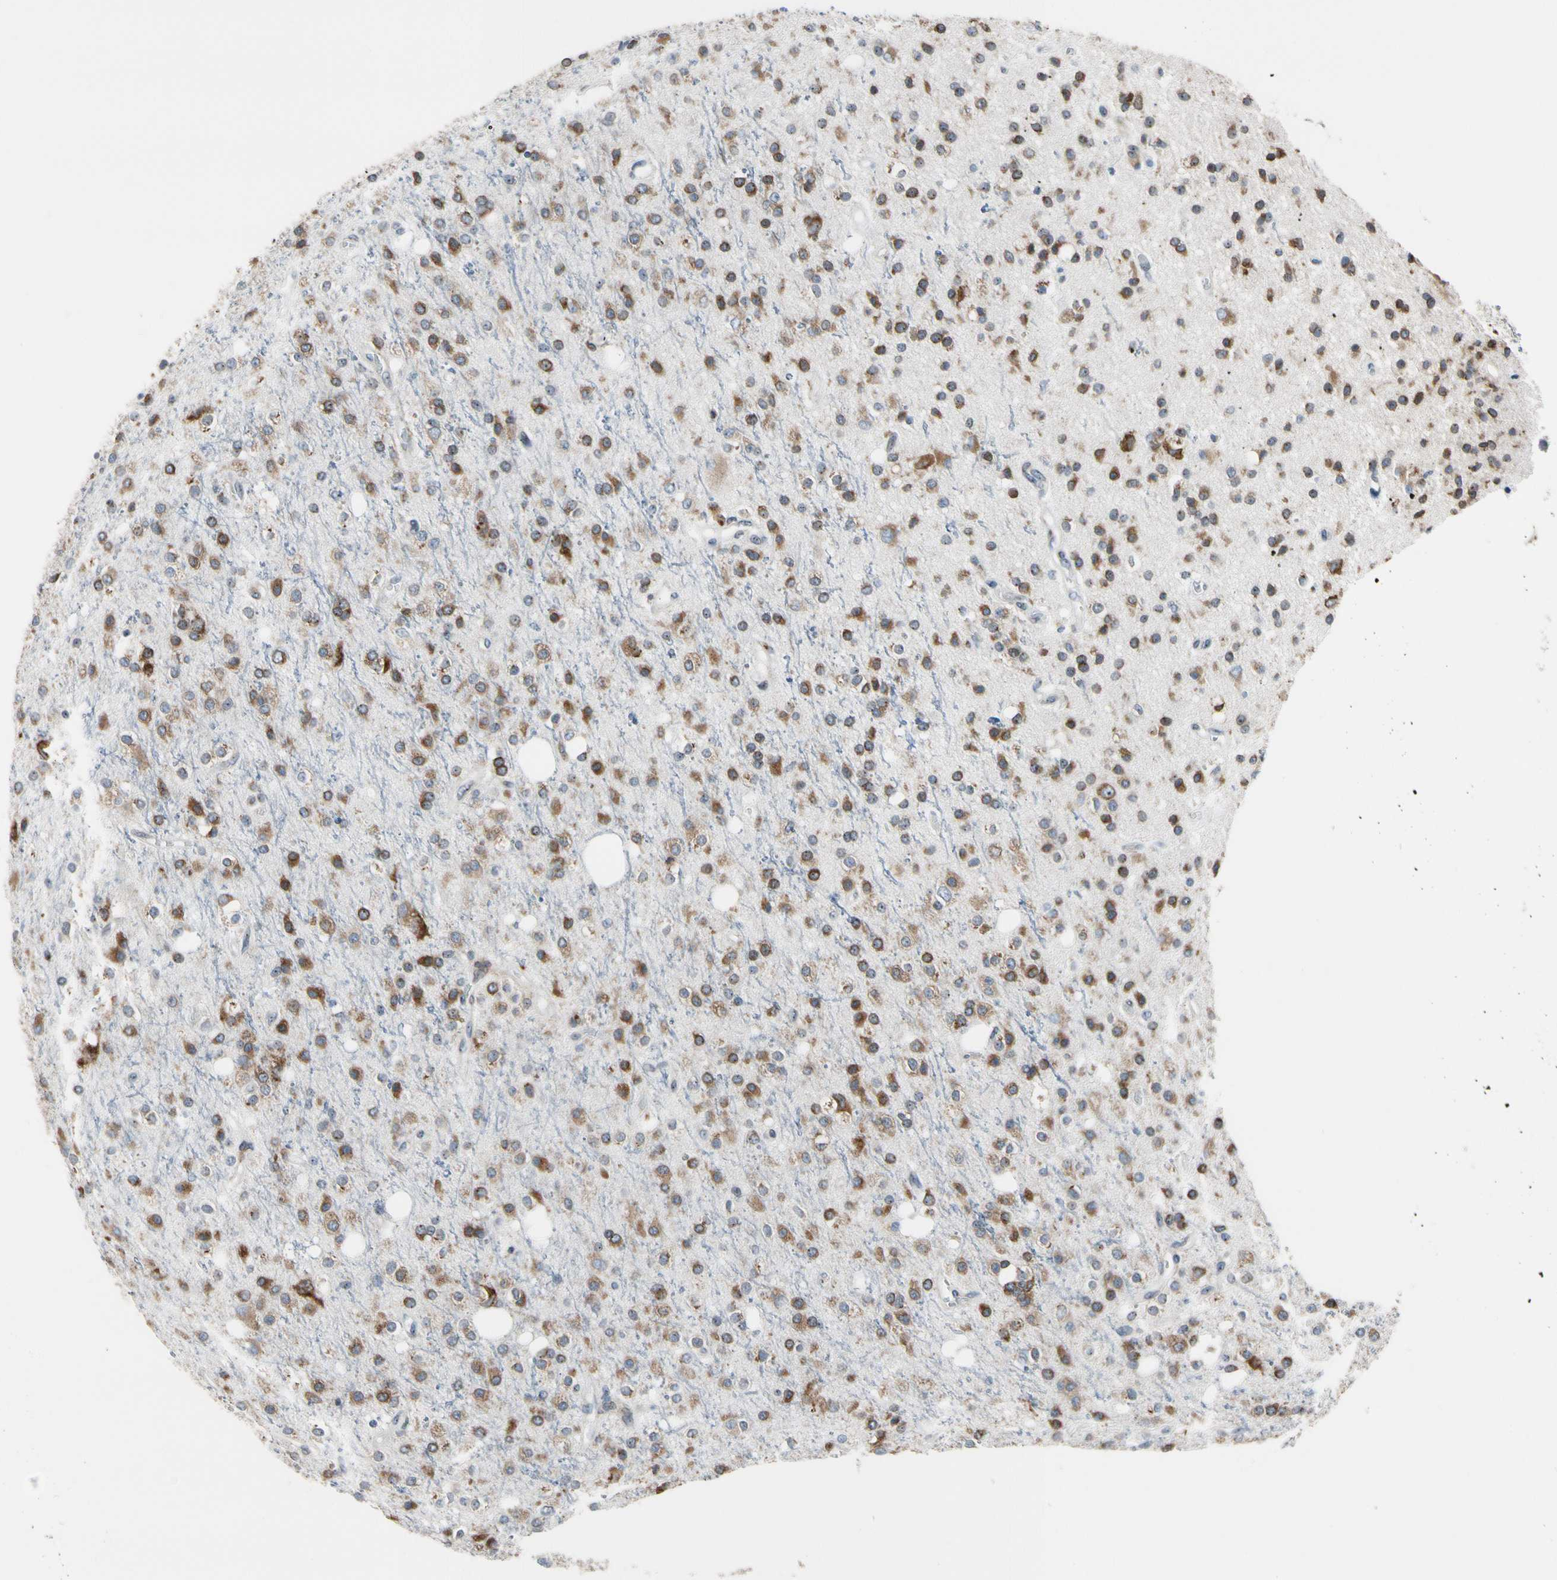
{"staining": {"intensity": "weak", "quantity": ">75%", "location": "cytoplasmic/membranous"}, "tissue": "glioma", "cell_type": "Tumor cells", "image_type": "cancer", "snomed": [{"axis": "morphology", "description": "Glioma, malignant, High grade"}, {"axis": "topography", "description": "Brain"}], "caption": "Immunohistochemical staining of human high-grade glioma (malignant) exhibits weak cytoplasmic/membranous protein expression in about >75% of tumor cells. Using DAB (3,3'-diaminobenzidine) (brown) and hematoxylin (blue) stains, captured at high magnification using brightfield microscopy.", "gene": "TMED7", "patient": {"sex": "male", "age": 47}}